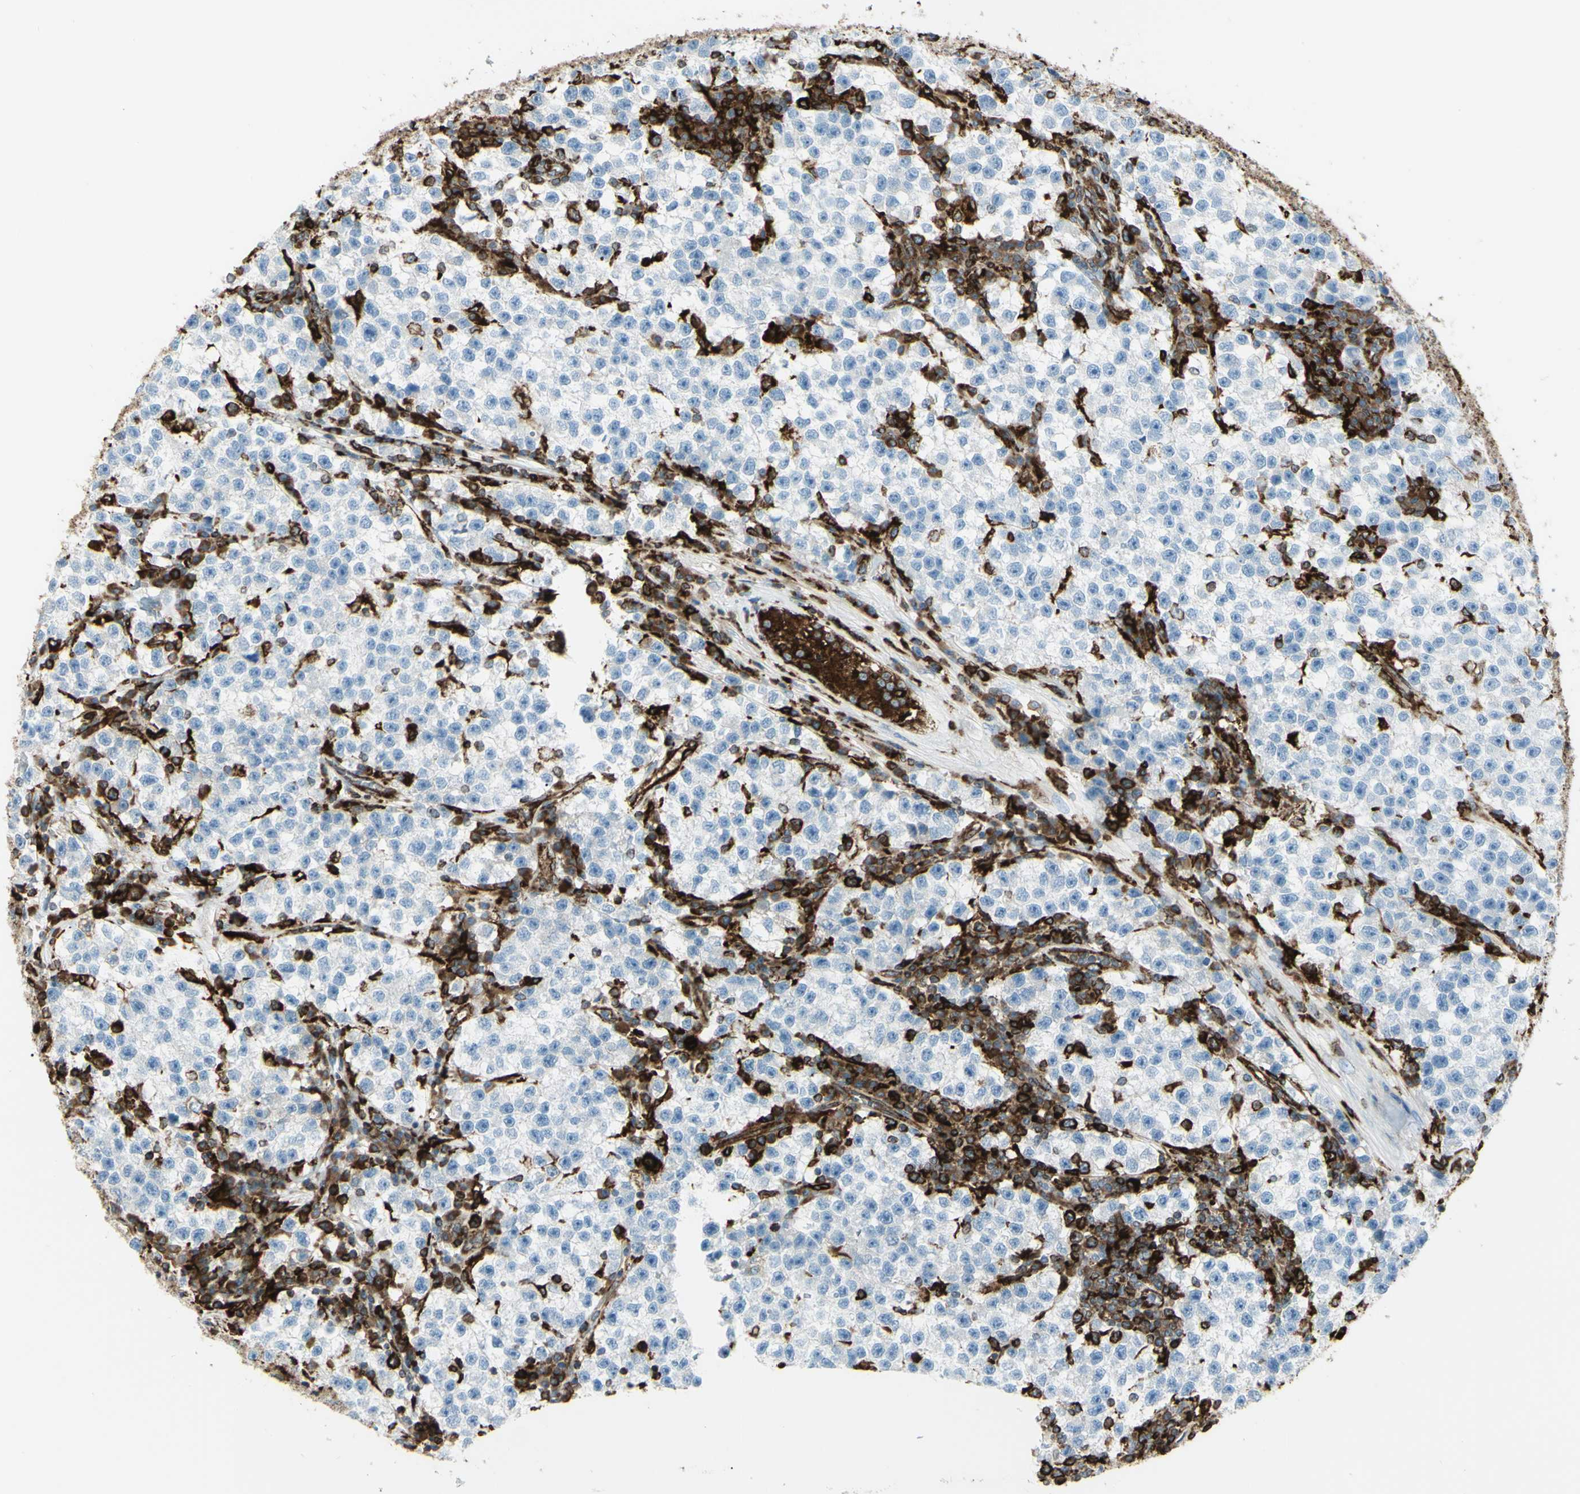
{"staining": {"intensity": "negative", "quantity": "none", "location": "none"}, "tissue": "testis cancer", "cell_type": "Tumor cells", "image_type": "cancer", "snomed": [{"axis": "morphology", "description": "Seminoma, NOS"}, {"axis": "topography", "description": "Testis"}], "caption": "Immunohistochemistry (IHC) of human testis cancer (seminoma) displays no expression in tumor cells.", "gene": "CD74", "patient": {"sex": "male", "age": 22}}